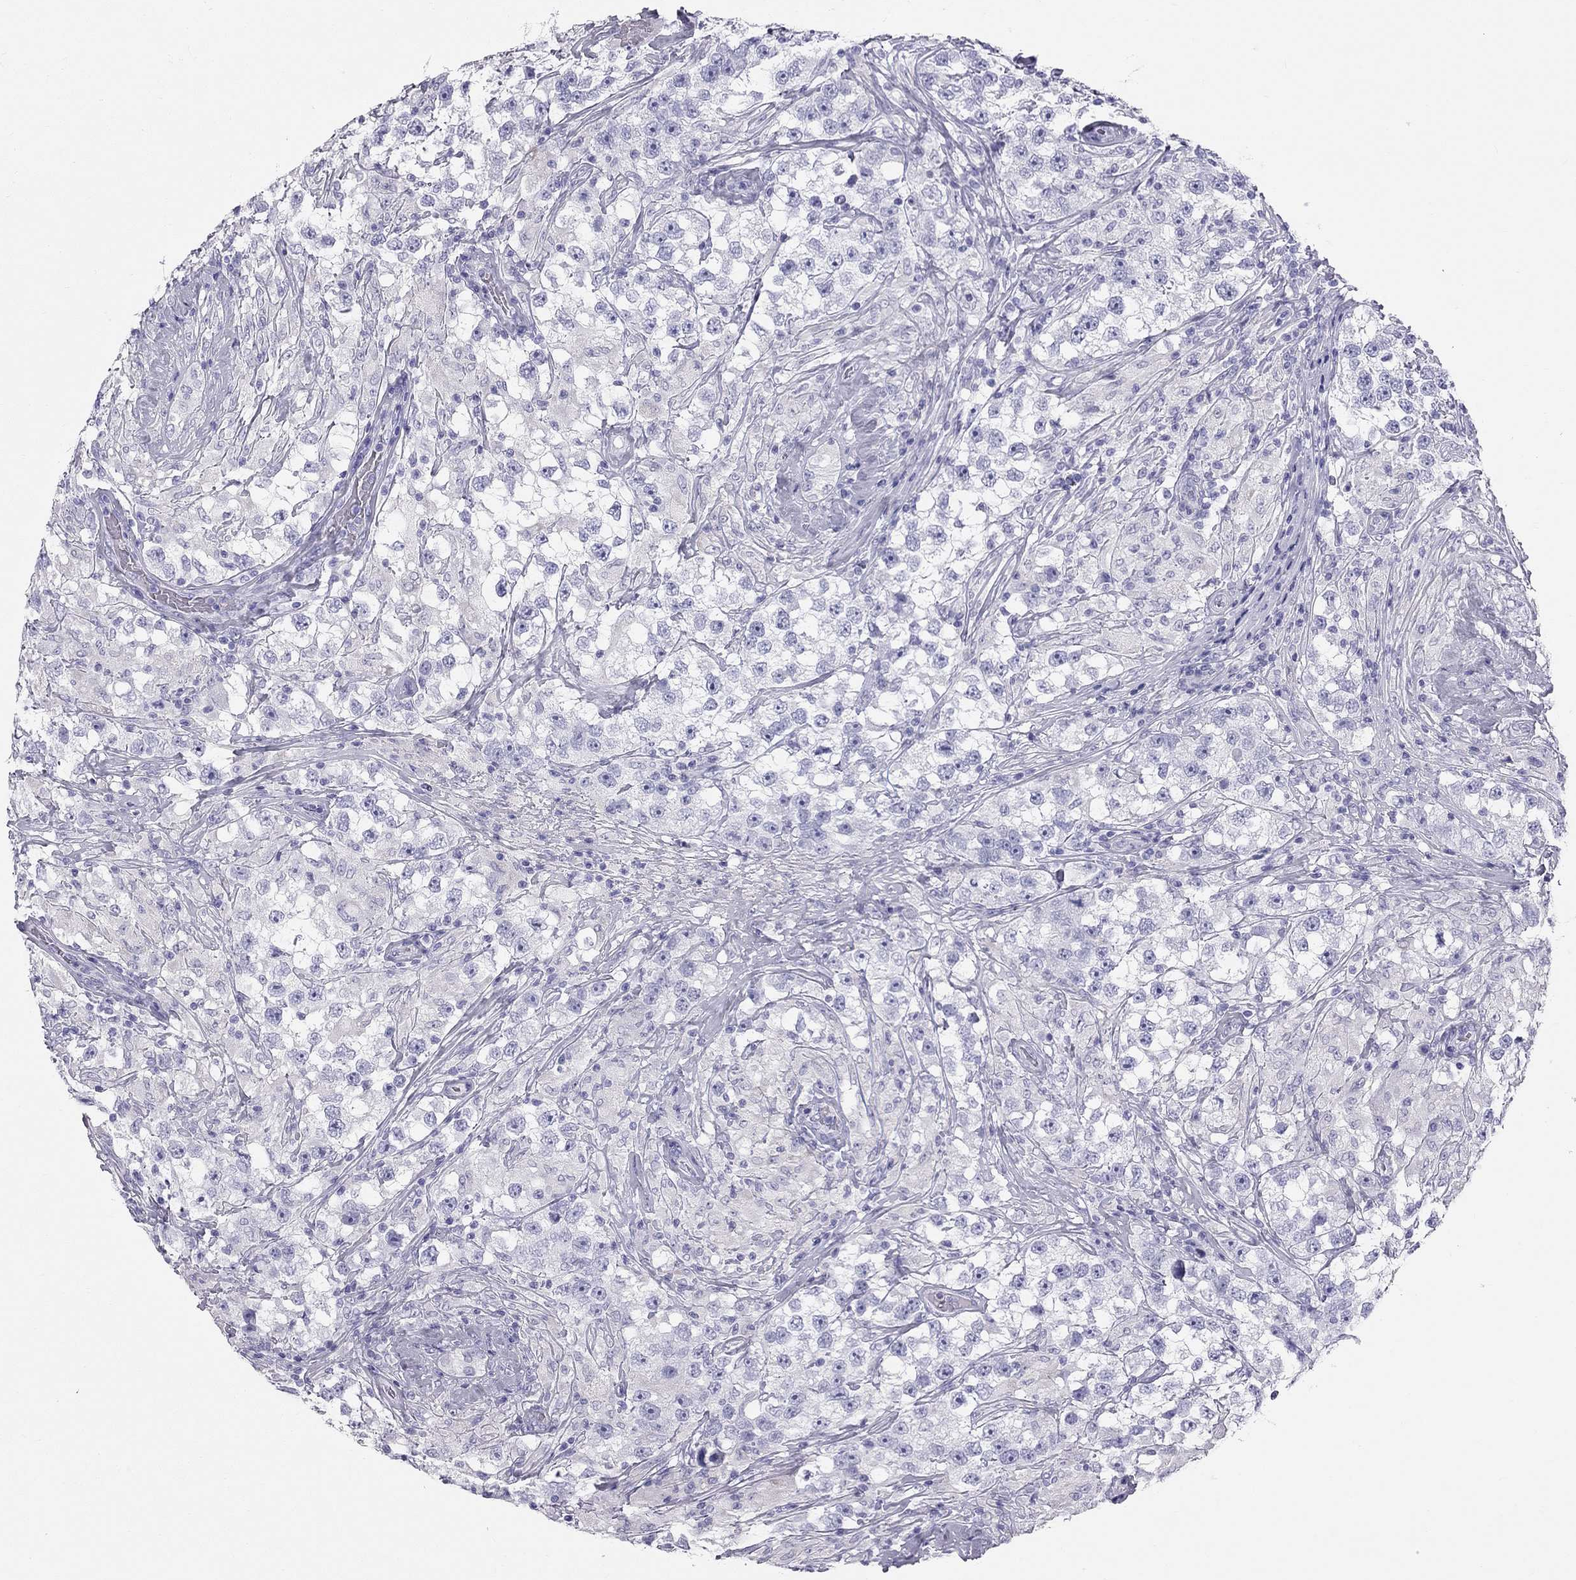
{"staining": {"intensity": "negative", "quantity": "none", "location": "none"}, "tissue": "testis cancer", "cell_type": "Tumor cells", "image_type": "cancer", "snomed": [{"axis": "morphology", "description": "Seminoma, NOS"}, {"axis": "topography", "description": "Testis"}], "caption": "High magnification brightfield microscopy of seminoma (testis) stained with DAB (brown) and counterstained with hematoxylin (blue): tumor cells show no significant positivity.", "gene": "TRPM3", "patient": {"sex": "male", "age": 46}}